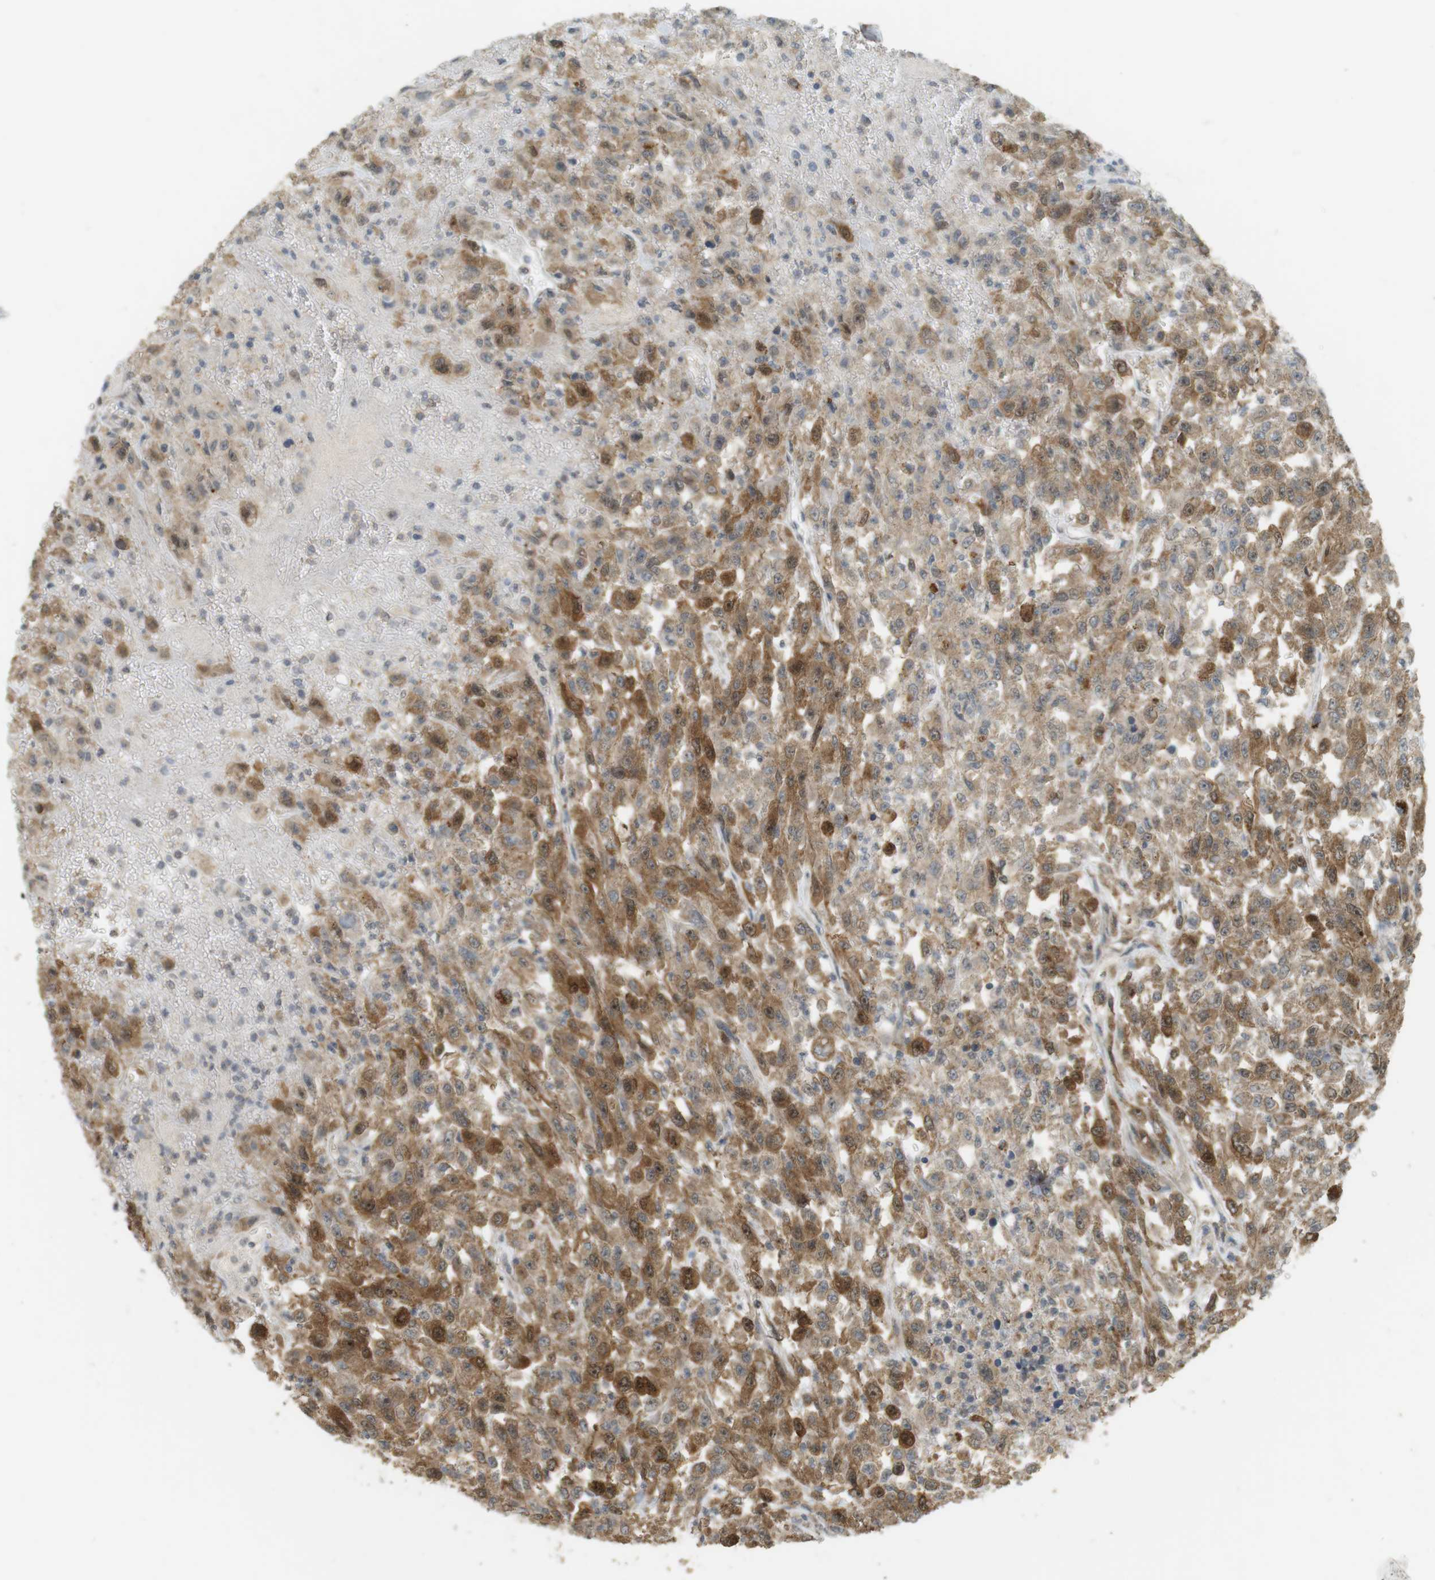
{"staining": {"intensity": "moderate", "quantity": ">75%", "location": "cytoplasmic/membranous"}, "tissue": "urothelial cancer", "cell_type": "Tumor cells", "image_type": "cancer", "snomed": [{"axis": "morphology", "description": "Urothelial carcinoma, High grade"}, {"axis": "topography", "description": "Urinary bladder"}], "caption": "This histopathology image reveals immunohistochemistry staining of urothelial carcinoma (high-grade), with medium moderate cytoplasmic/membranous expression in approximately >75% of tumor cells.", "gene": "TTK", "patient": {"sex": "male", "age": 46}}